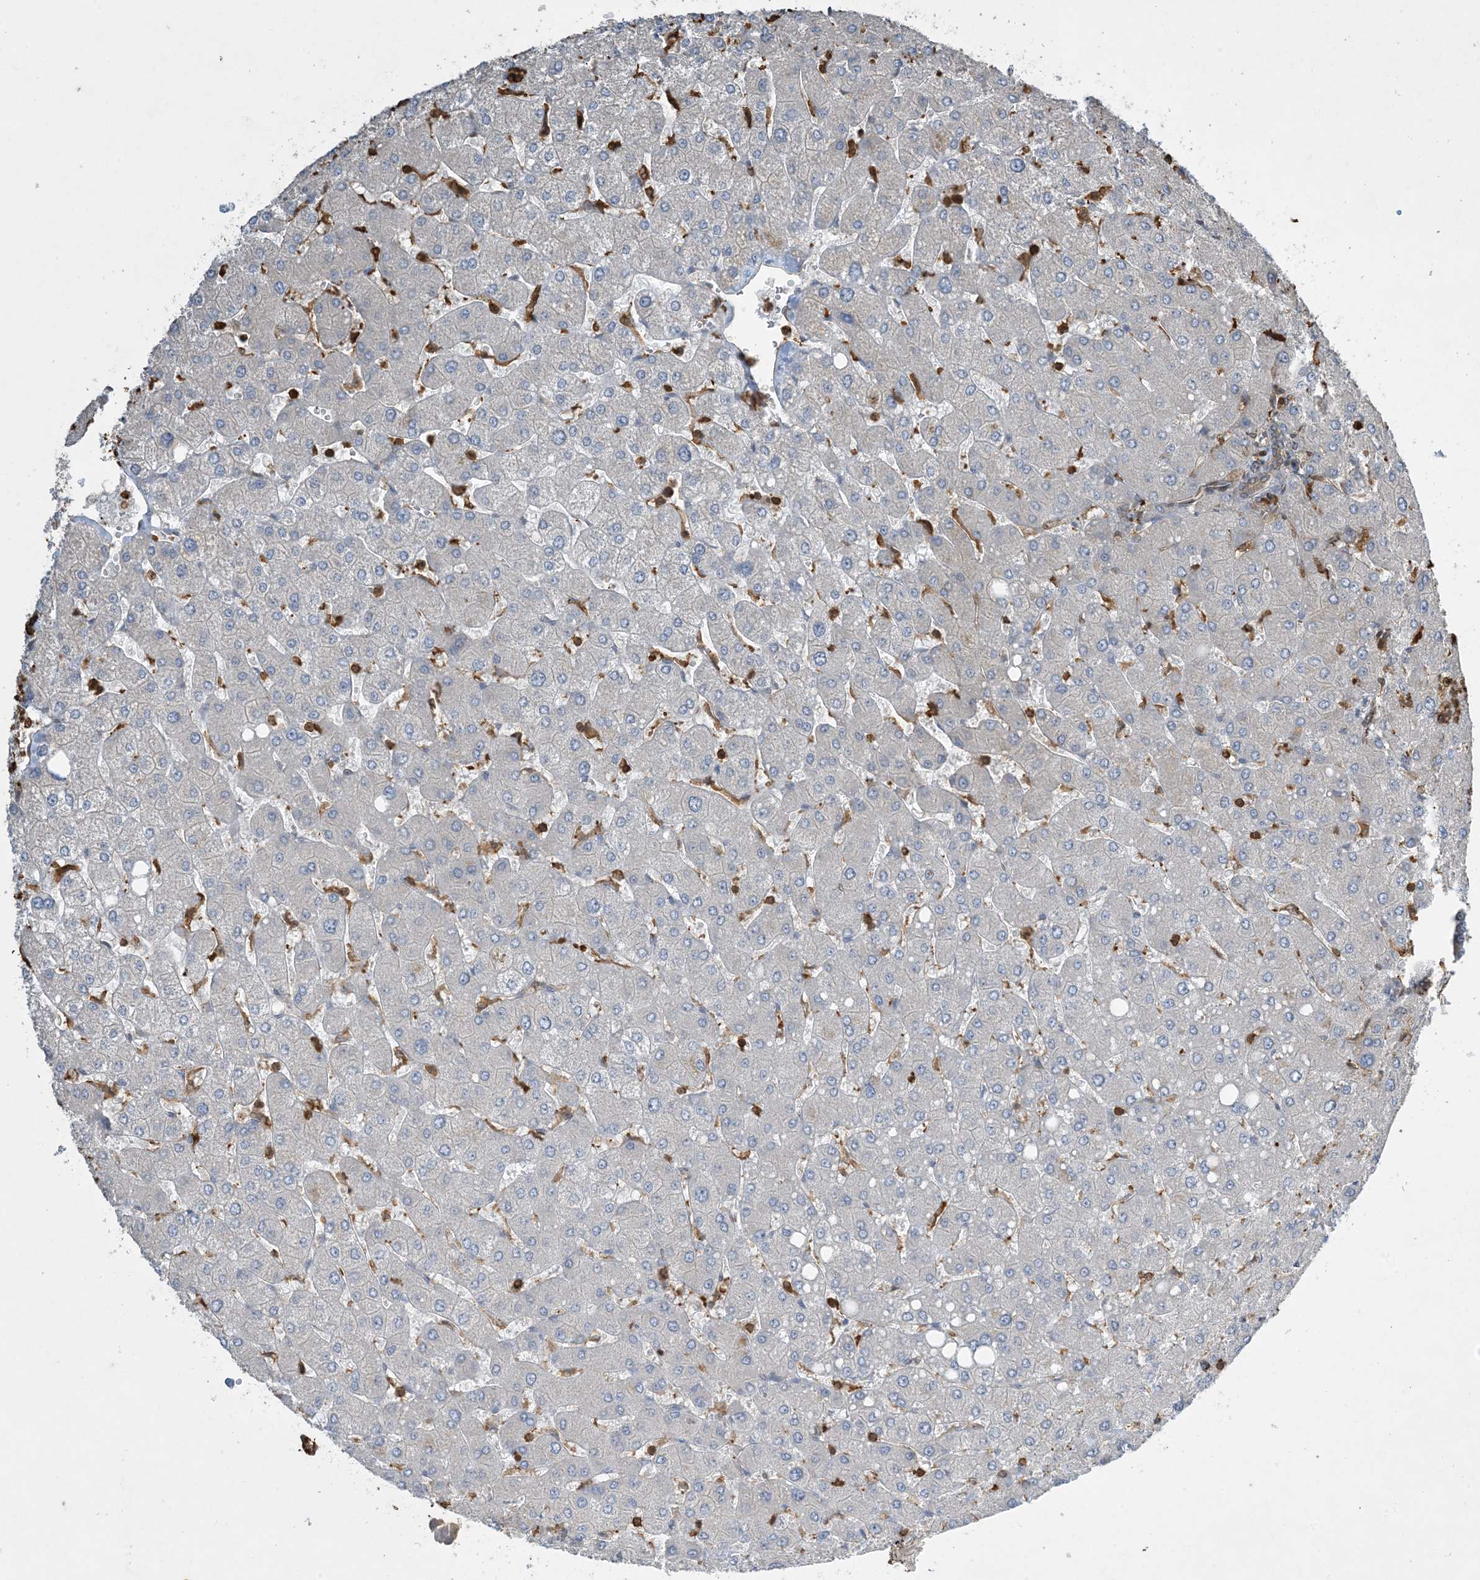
{"staining": {"intensity": "weak", "quantity": "<25%", "location": "cytoplasmic/membranous"}, "tissue": "liver", "cell_type": "Cholangiocytes", "image_type": "normal", "snomed": [{"axis": "morphology", "description": "Normal tissue, NOS"}, {"axis": "topography", "description": "Liver"}], "caption": "This is an immunohistochemistry (IHC) histopathology image of benign liver. There is no staining in cholangiocytes.", "gene": "TMSB4X", "patient": {"sex": "male", "age": 55}}